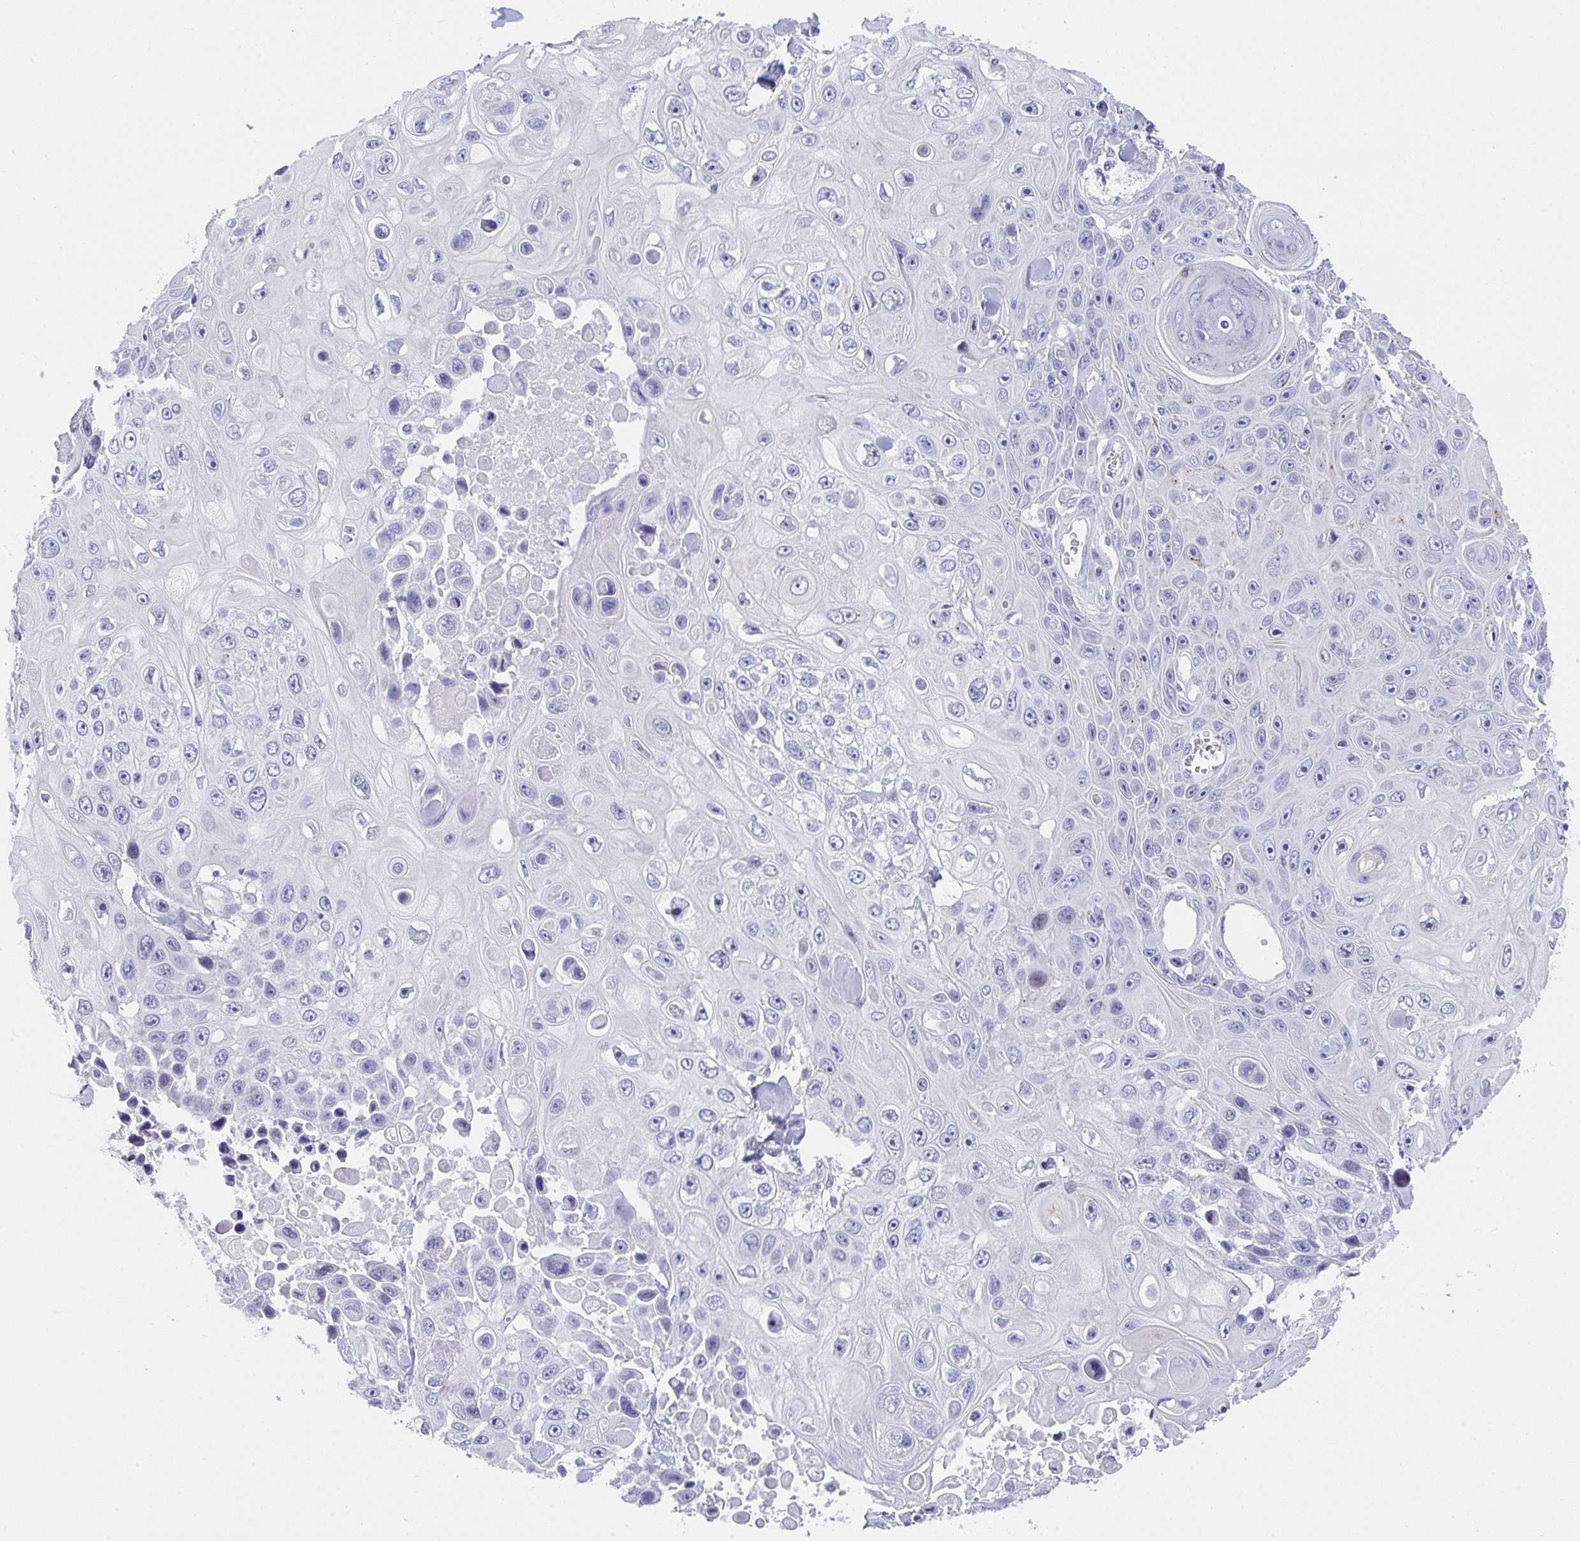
{"staining": {"intensity": "negative", "quantity": "none", "location": "none"}, "tissue": "skin cancer", "cell_type": "Tumor cells", "image_type": "cancer", "snomed": [{"axis": "morphology", "description": "Squamous cell carcinoma, NOS"}, {"axis": "topography", "description": "Skin"}], "caption": "Photomicrograph shows no protein positivity in tumor cells of skin squamous cell carcinoma tissue.", "gene": "TNFRSF8", "patient": {"sex": "male", "age": 82}}